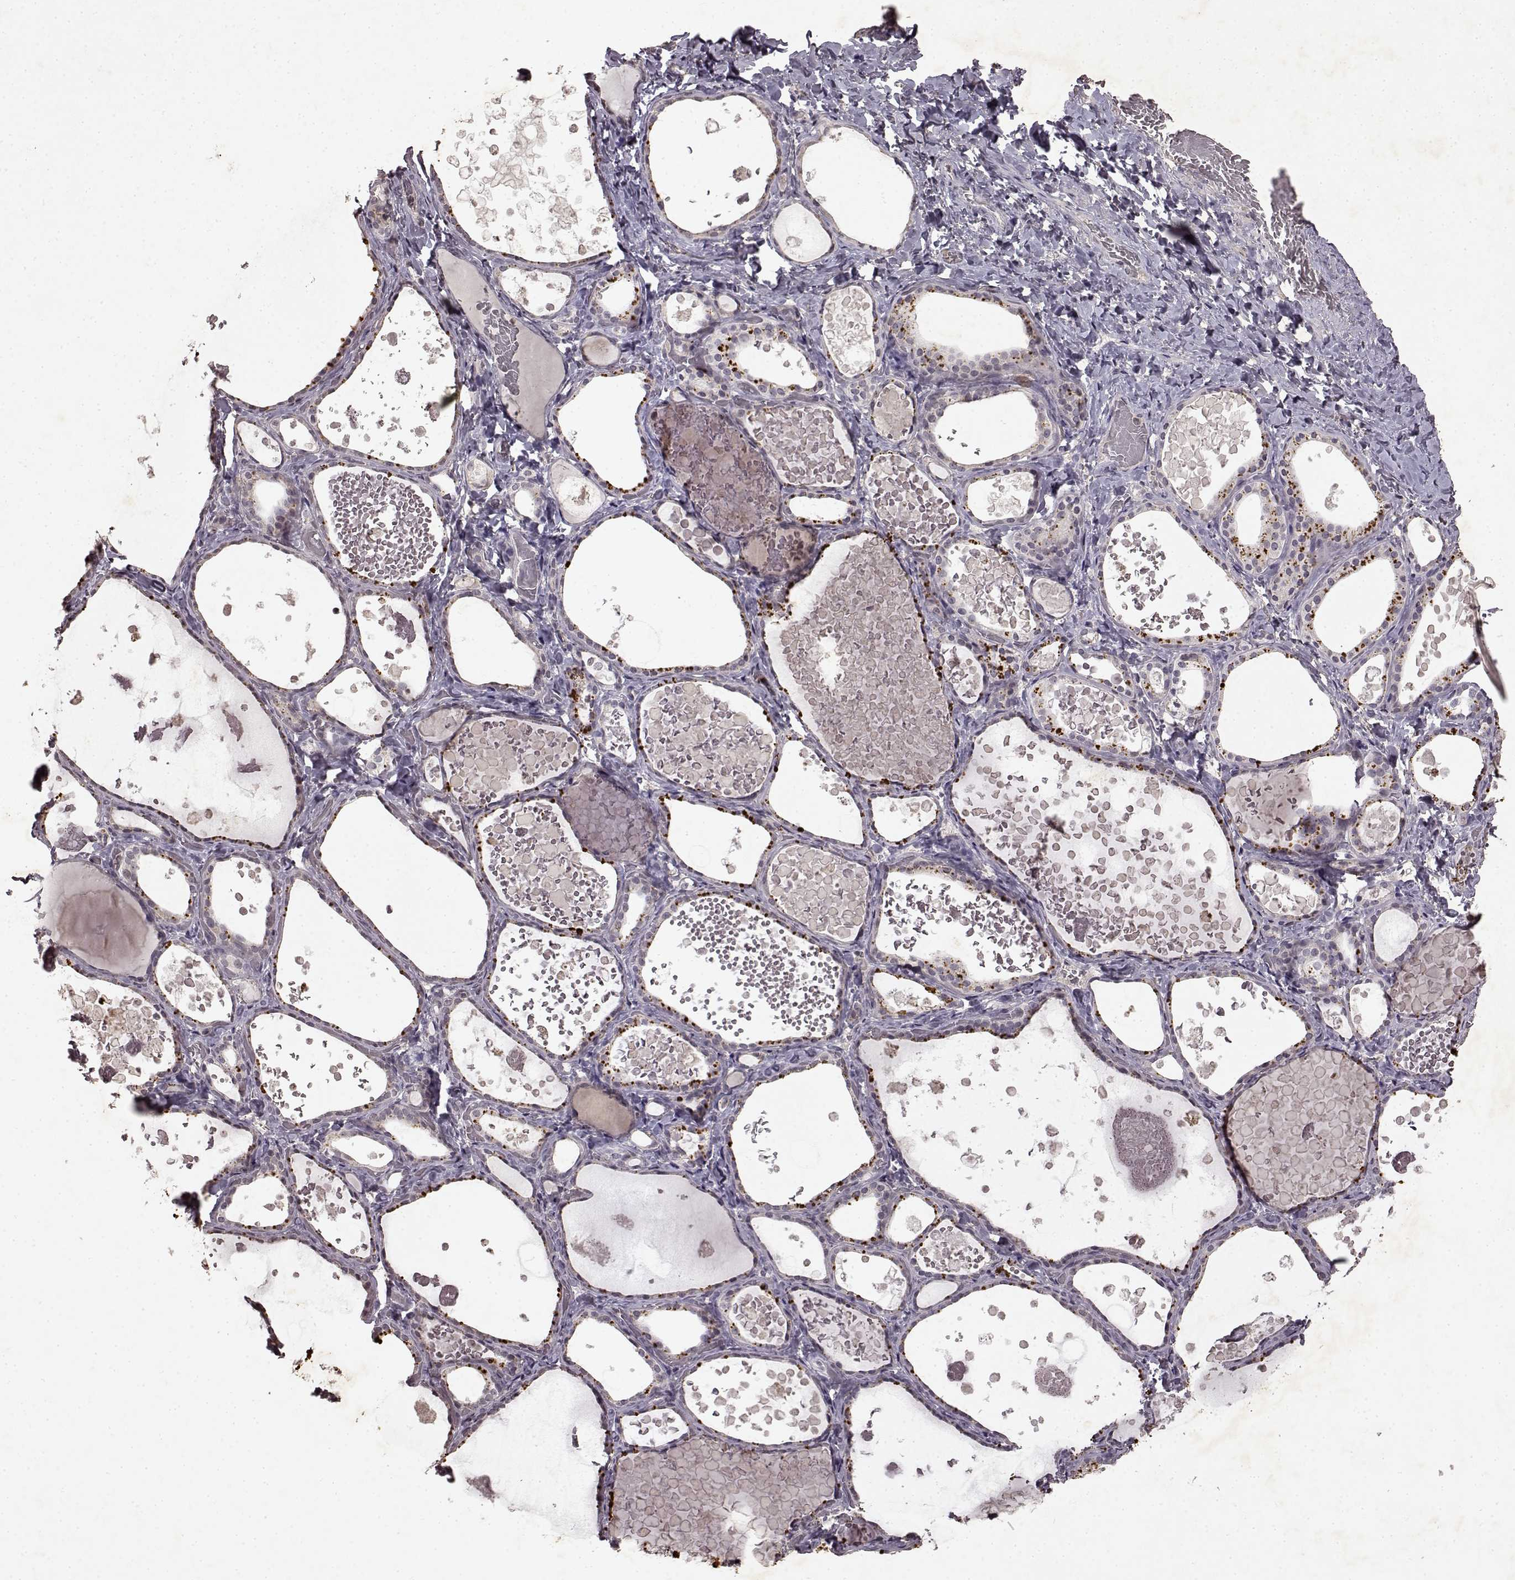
{"staining": {"intensity": "negative", "quantity": "none", "location": "none"}, "tissue": "thyroid gland", "cell_type": "Glandular cells", "image_type": "normal", "snomed": [{"axis": "morphology", "description": "Normal tissue, NOS"}, {"axis": "topography", "description": "Thyroid gland"}], "caption": "IHC of benign thyroid gland displays no positivity in glandular cells.", "gene": "LHB", "patient": {"sex": "female", "age": 56}}